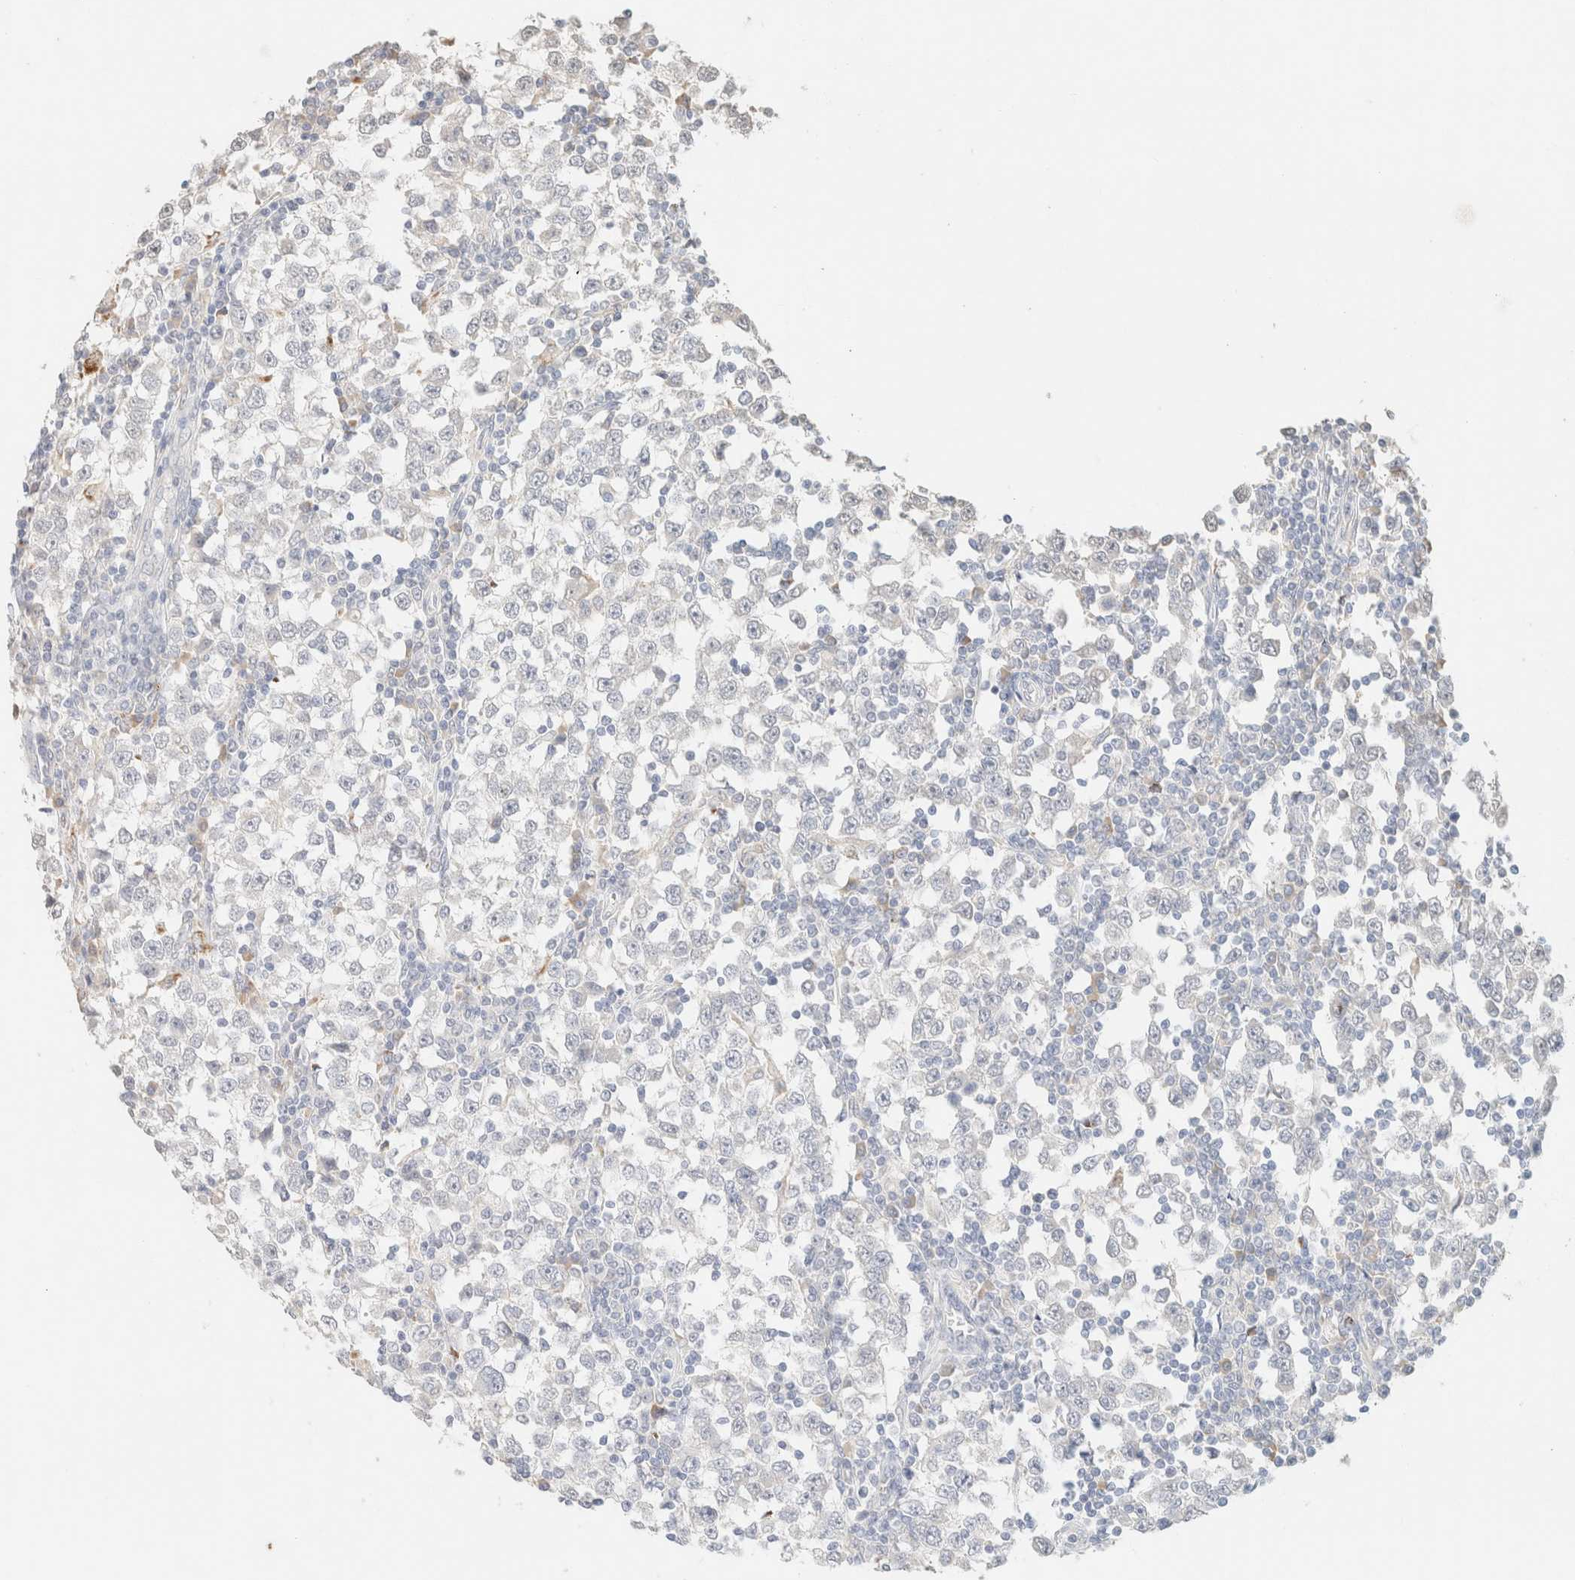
{"staining": {"intensity": "negative", "quantity": "none", "location": "none"}, "tissue": "testis cancer", "cell_type": "Tumor cells", "image_type": "cancer", "snomed": [{"axis": "morphology", "description": "Seminoma, NOS"}, {"axis": "topography", "description": "Testis"}], "caption": "A high-resolution histopathology image shows IHC staining of testis cancer (seminoma), which reveals no significant positivity in tumor cells.", "gene": "CPA1", "patient": {"sex": "male", "age": 65}}